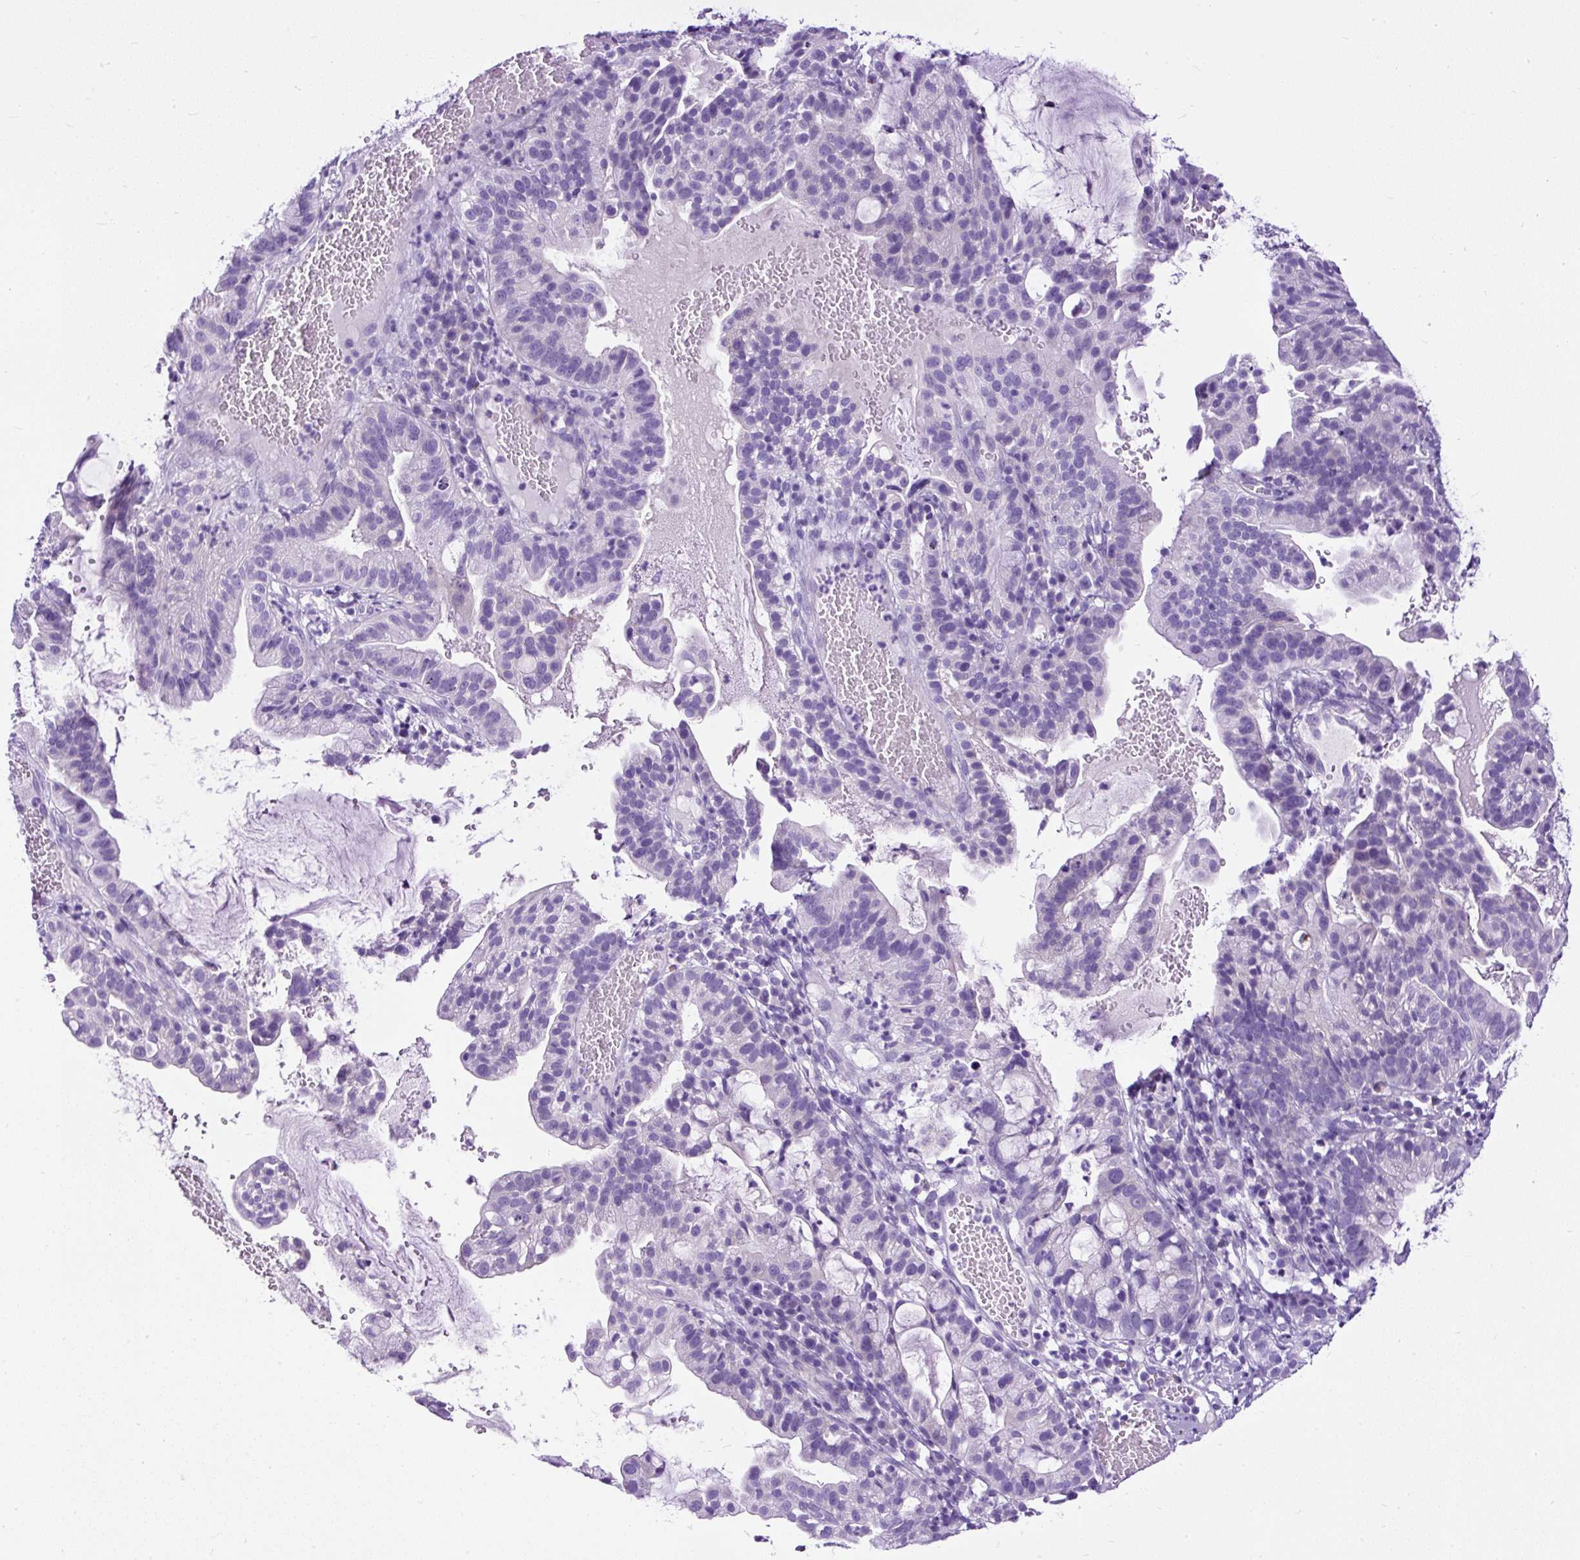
{"staining": {"intensity": "negative", "quantity": "none", "location": "none"}, "tissue": "cervical cancer", "cell_type": "Tumor cells", "image_type": "cancer", "snomed": [{"axis": "morphology", "description": "Adenocarcinoma, NOS"}, {"axis": "topography", "description": "Cervix"}], "caption": "Immunohistochemistry (IHC) histopathology image of cervical adenocarcinoma stained for a protein (brown), which reveals no positivity in tumor cells.", "gene": "STOX2", "patient": {"sex": "female", "age": 41}}